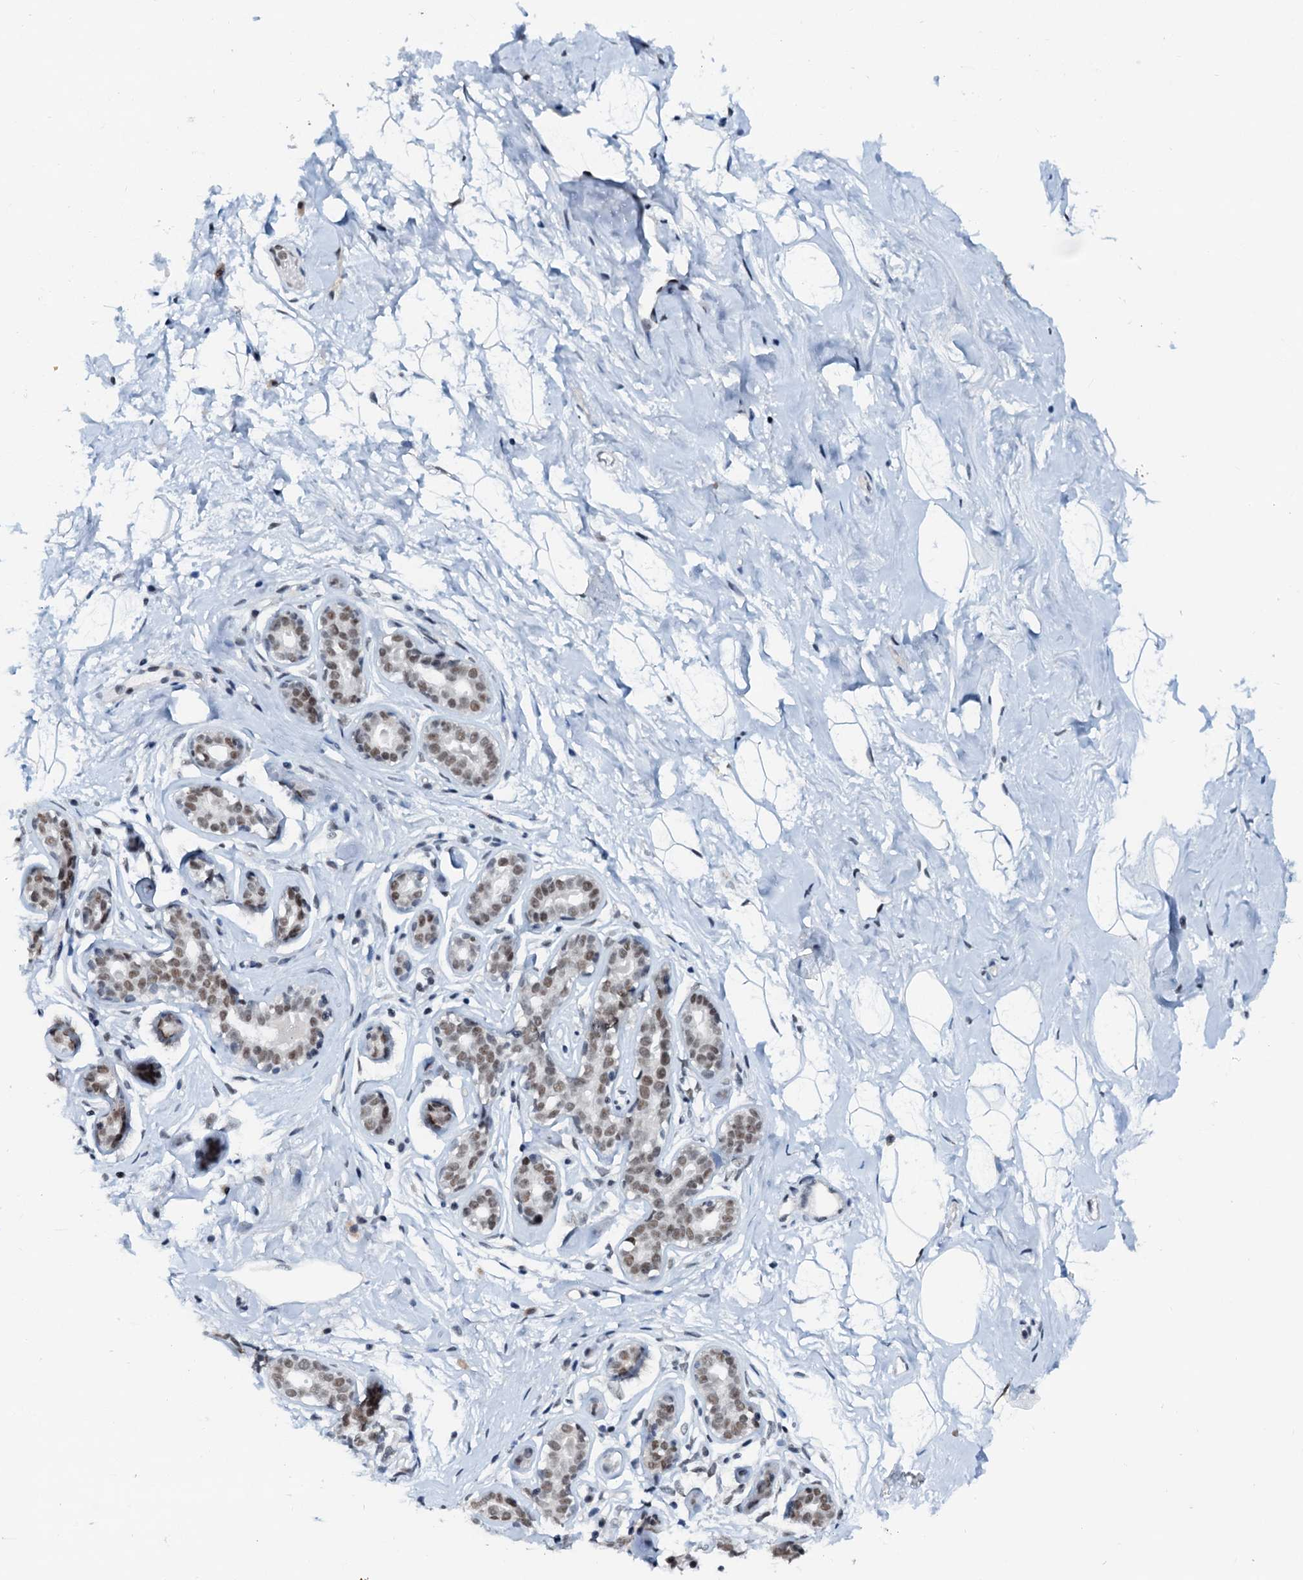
{"staining": {"intensity": "negative", "quantity": "none", "location": "none"}, "tissue": "breast", "cell_type": "Adipocytes", "image_type": "normal", "snomed": [{"axis": "morphology", "description": "Normal tissue, NOS"}, {"axis": "morphology", "description": "Adenoma, NOS"}, {"axis": "topography", "description": "Breast"}], "caption": "Image shows no protein staining in adipocytes of unremarkable breast.", "gene": "SNRPD1", "patient": {"sex": "female", "age": 23}}